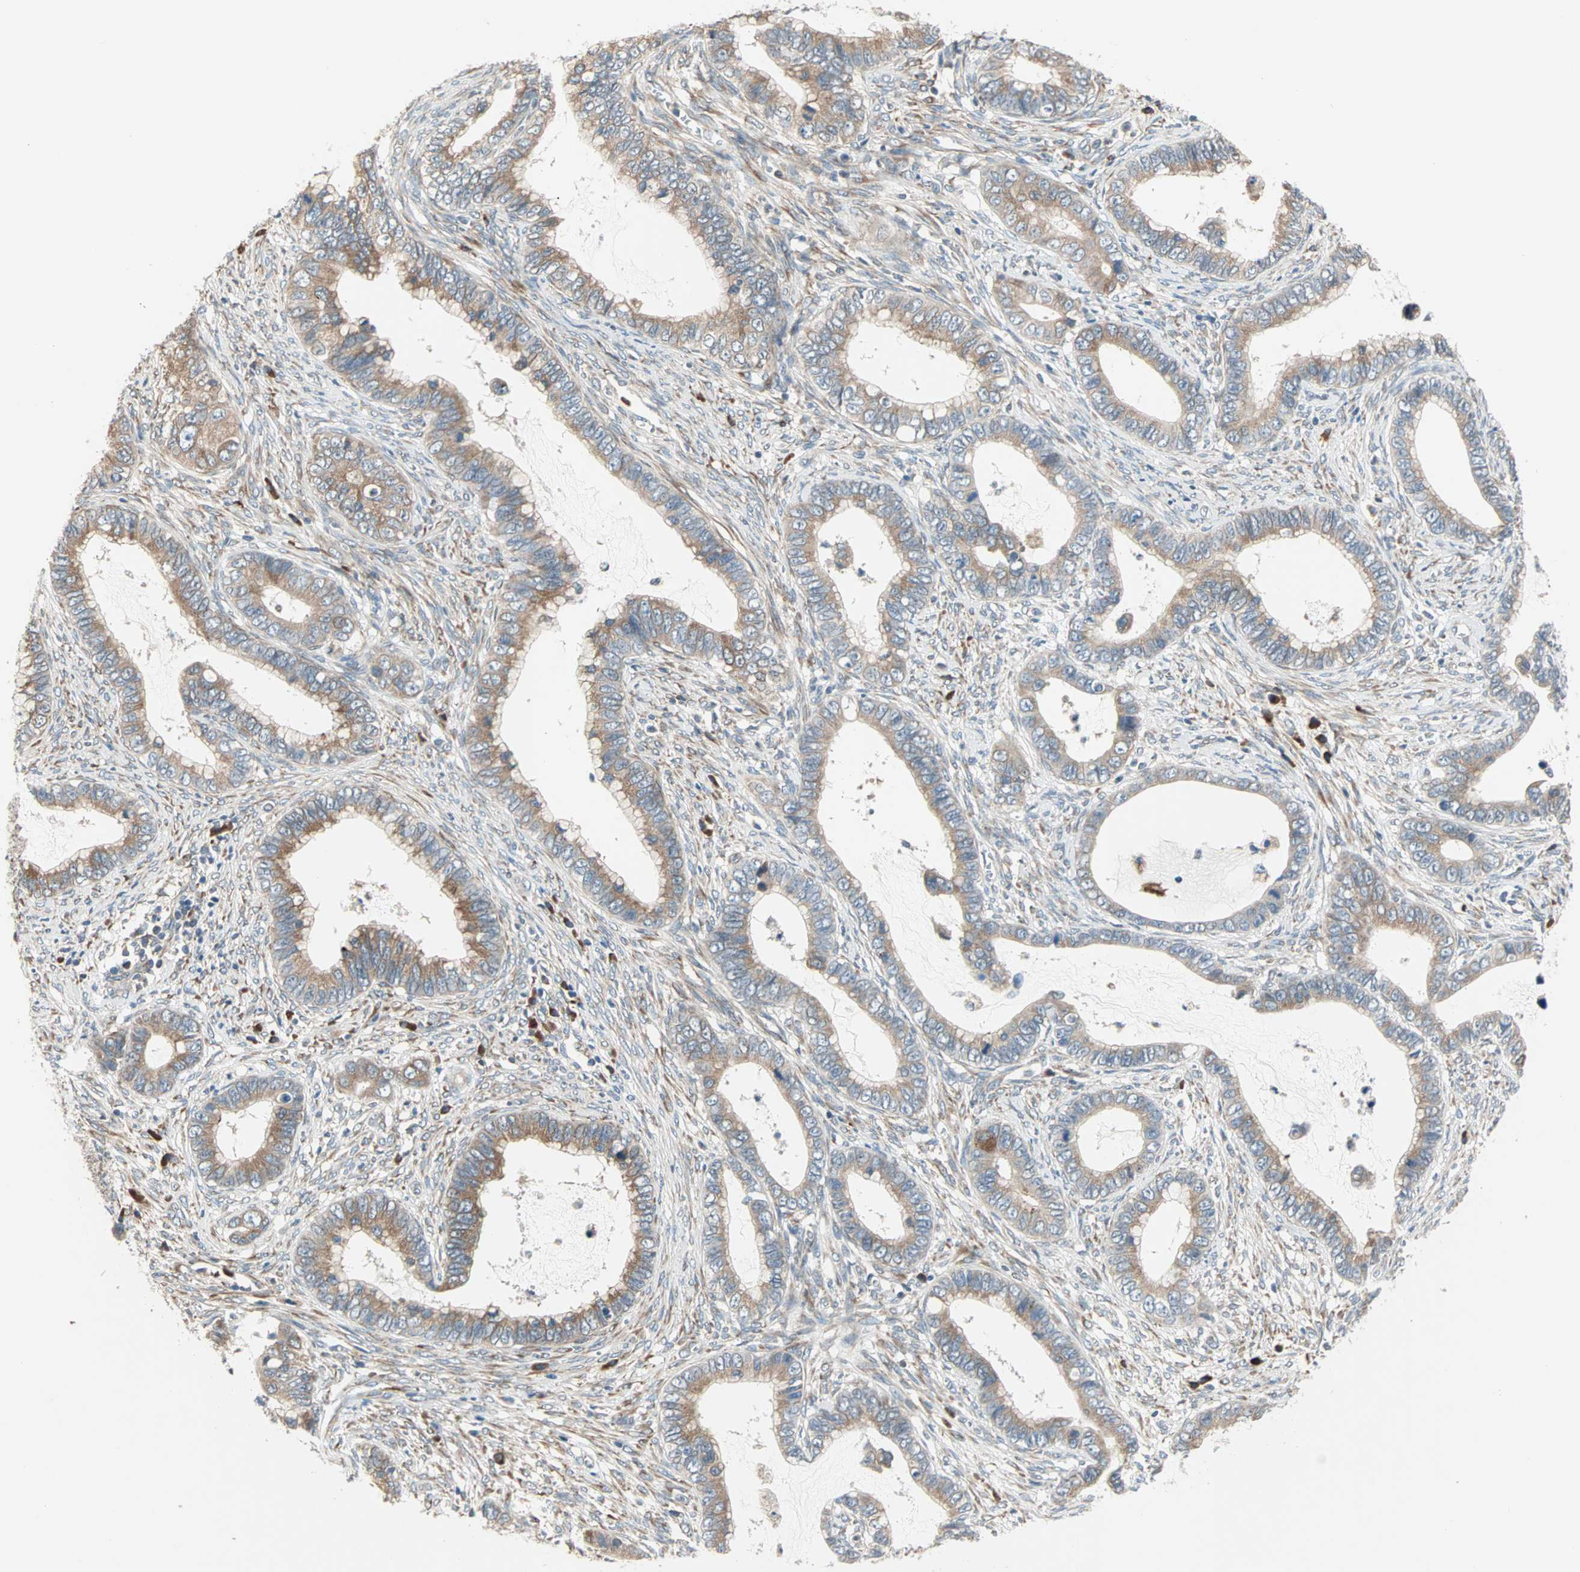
{"staining": {"intensity": "moderate", "quantity": ">75%", "location": "cytoplasmic/membranous"}, "tissue": "cervical cancer", "cell_type": "Tumor cells", "image_type": "cancer", "snomed": [{"axis": "morphology", "description": "Adenocarcinoma, NOS"}, {"axis": "topography", "description": "Cervix"}], "caption": "IHC photomicrograph of cervical cancer stained for a protein (brown), which reveals medium levels of moderate cytoplasmic/membranous positivity in approximately >75% of tumor cells.", "gene": "SAR1A", "patient": {"sex": "female", "age": 44}}